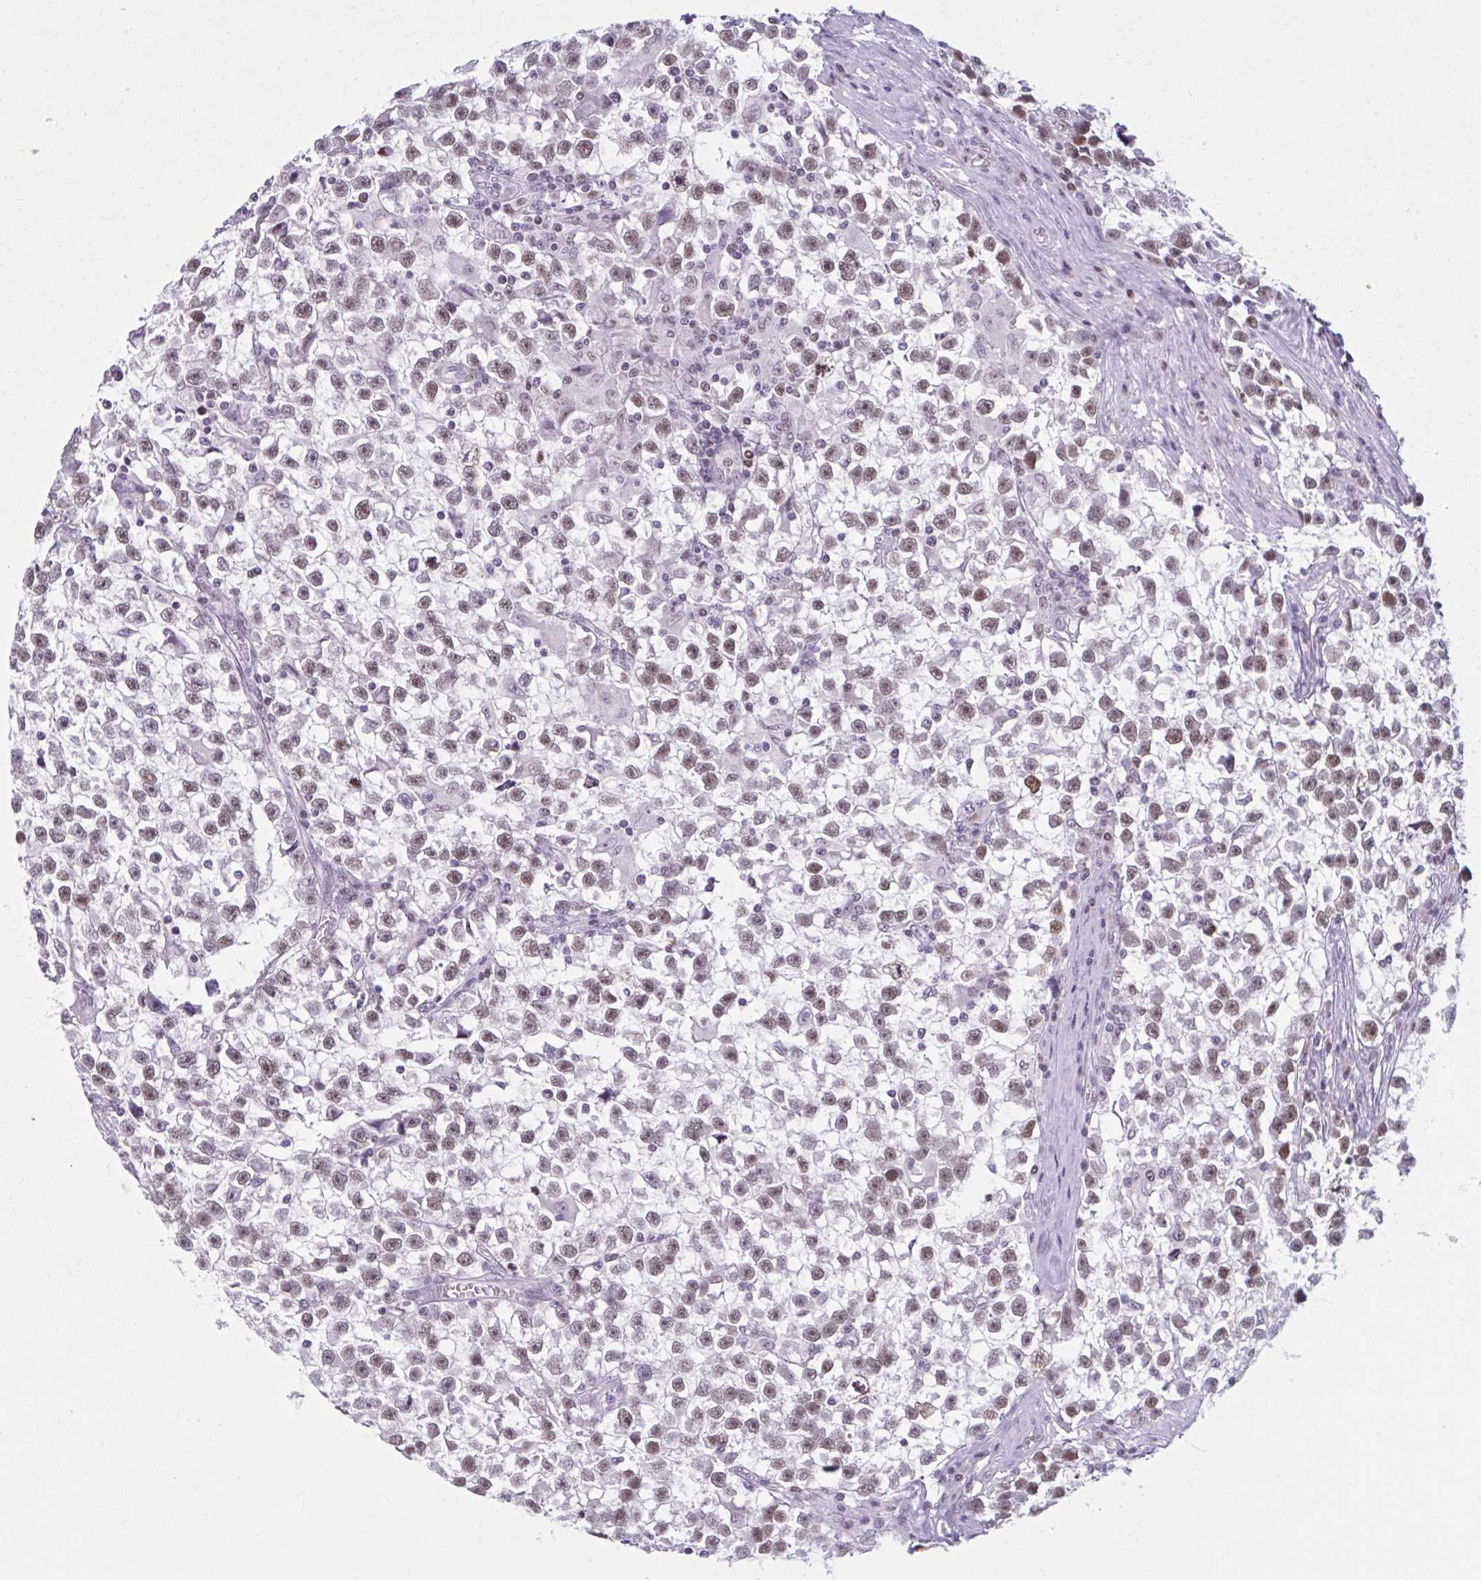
{"staining": {"intensity": "moderate", "quantity": "25%-75%", "location": "nuclear"}, "tissue": "testis cancer", "cell_type": "Tumor cells", "image_type": "cancer", "snomed": [{"axis": "morphology", "description": "Seminoma, NOS"}, {"axis": "topography", "description": "Testis"}], "caption": "This is a micrograph of IHC staining of seminoma (testis), which shows moderate positivity in the nuclear of tumor cells.", "gene": "PABIR1", "patient": {"sex": "male", "age": 31}}